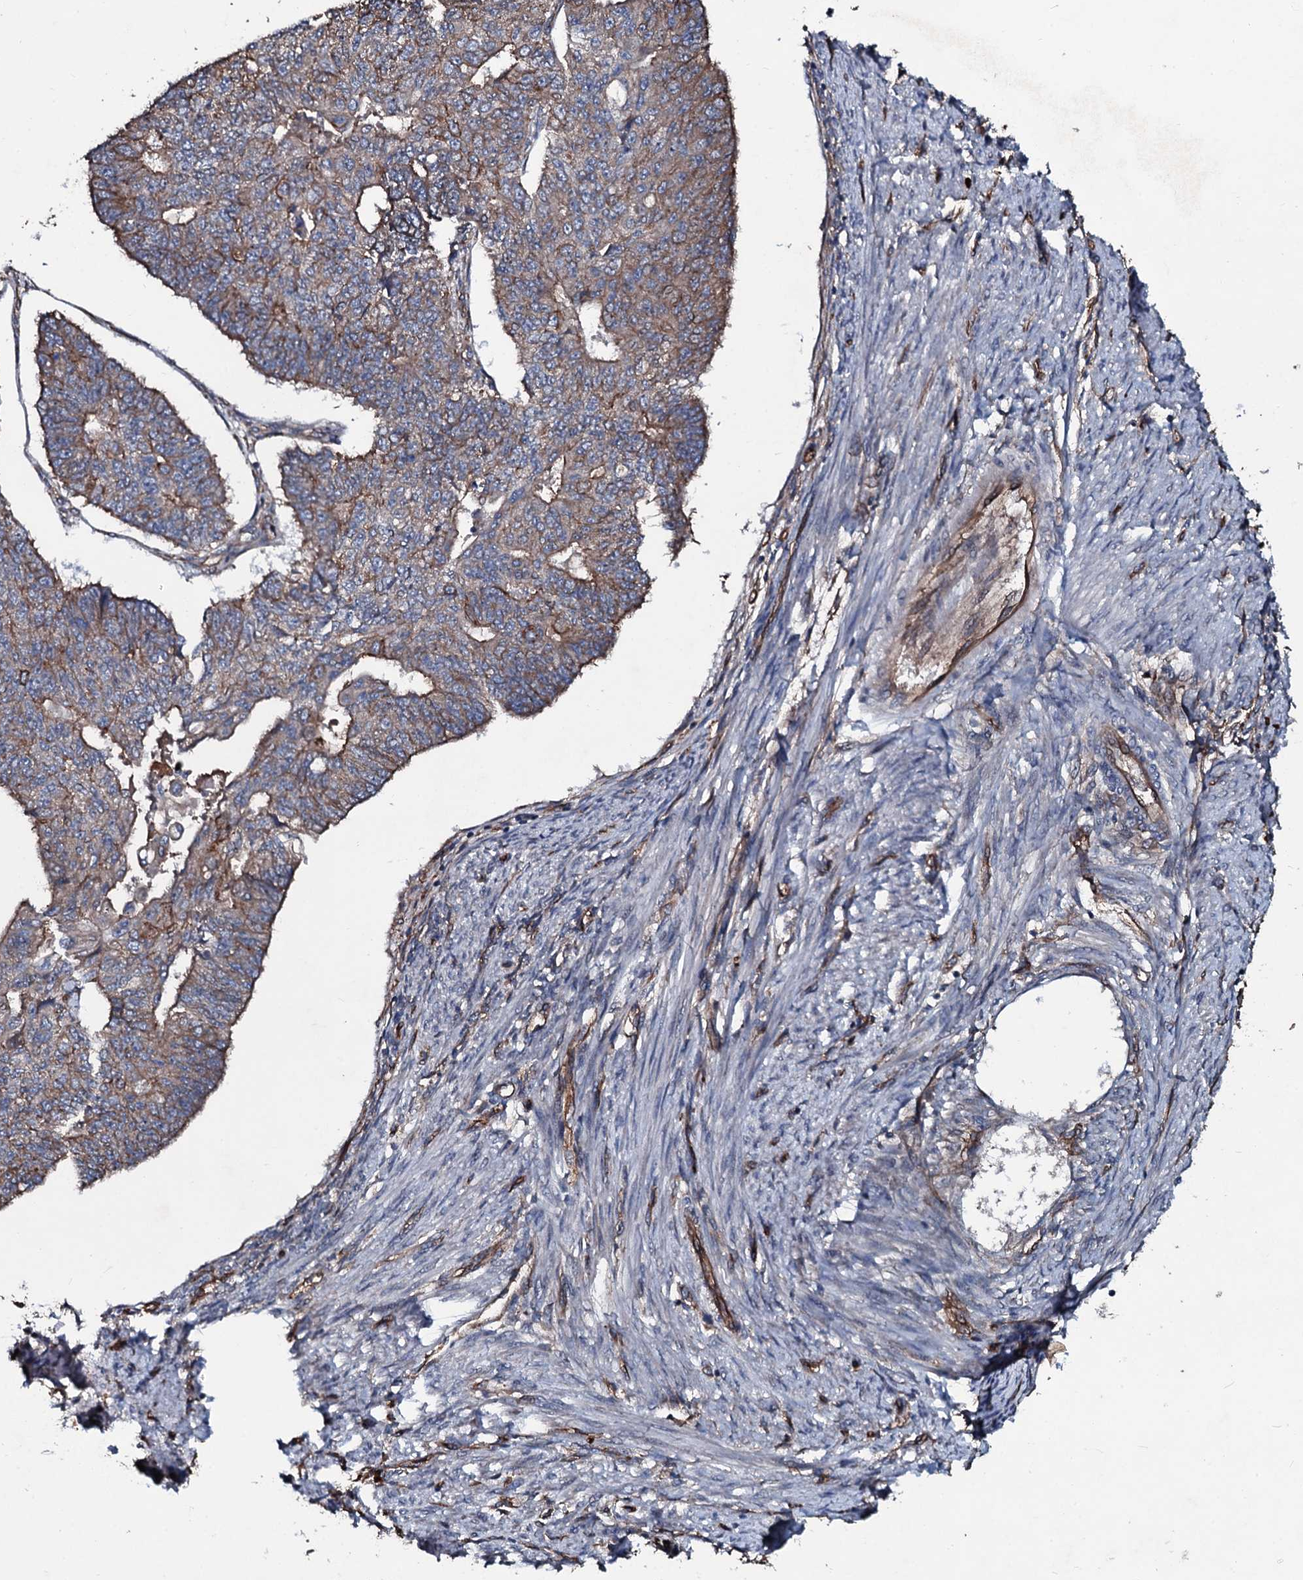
{"staining": {"intensity": "moderate", "quantity": ">75%", "location": "cytoplasmic/membranous"}, "tissue": "endometrial cancer", "cell_type": "Tumor cells", "image_type": "cancer", "snomed": [{"axis": "morphology", "description": "Adenocarcinoma, NOS"}, {"axis": "topography", "description": "Endometrium"}], "caption": "Brown immunohistochemical staining in endometrial cancer (adenocarcinoma) exhibits moderate cytoplasmic/membranous expression in about >75% of tumor cells.", "gene": "DMAC2", "patient": {"sex": "female", "age": 32}}